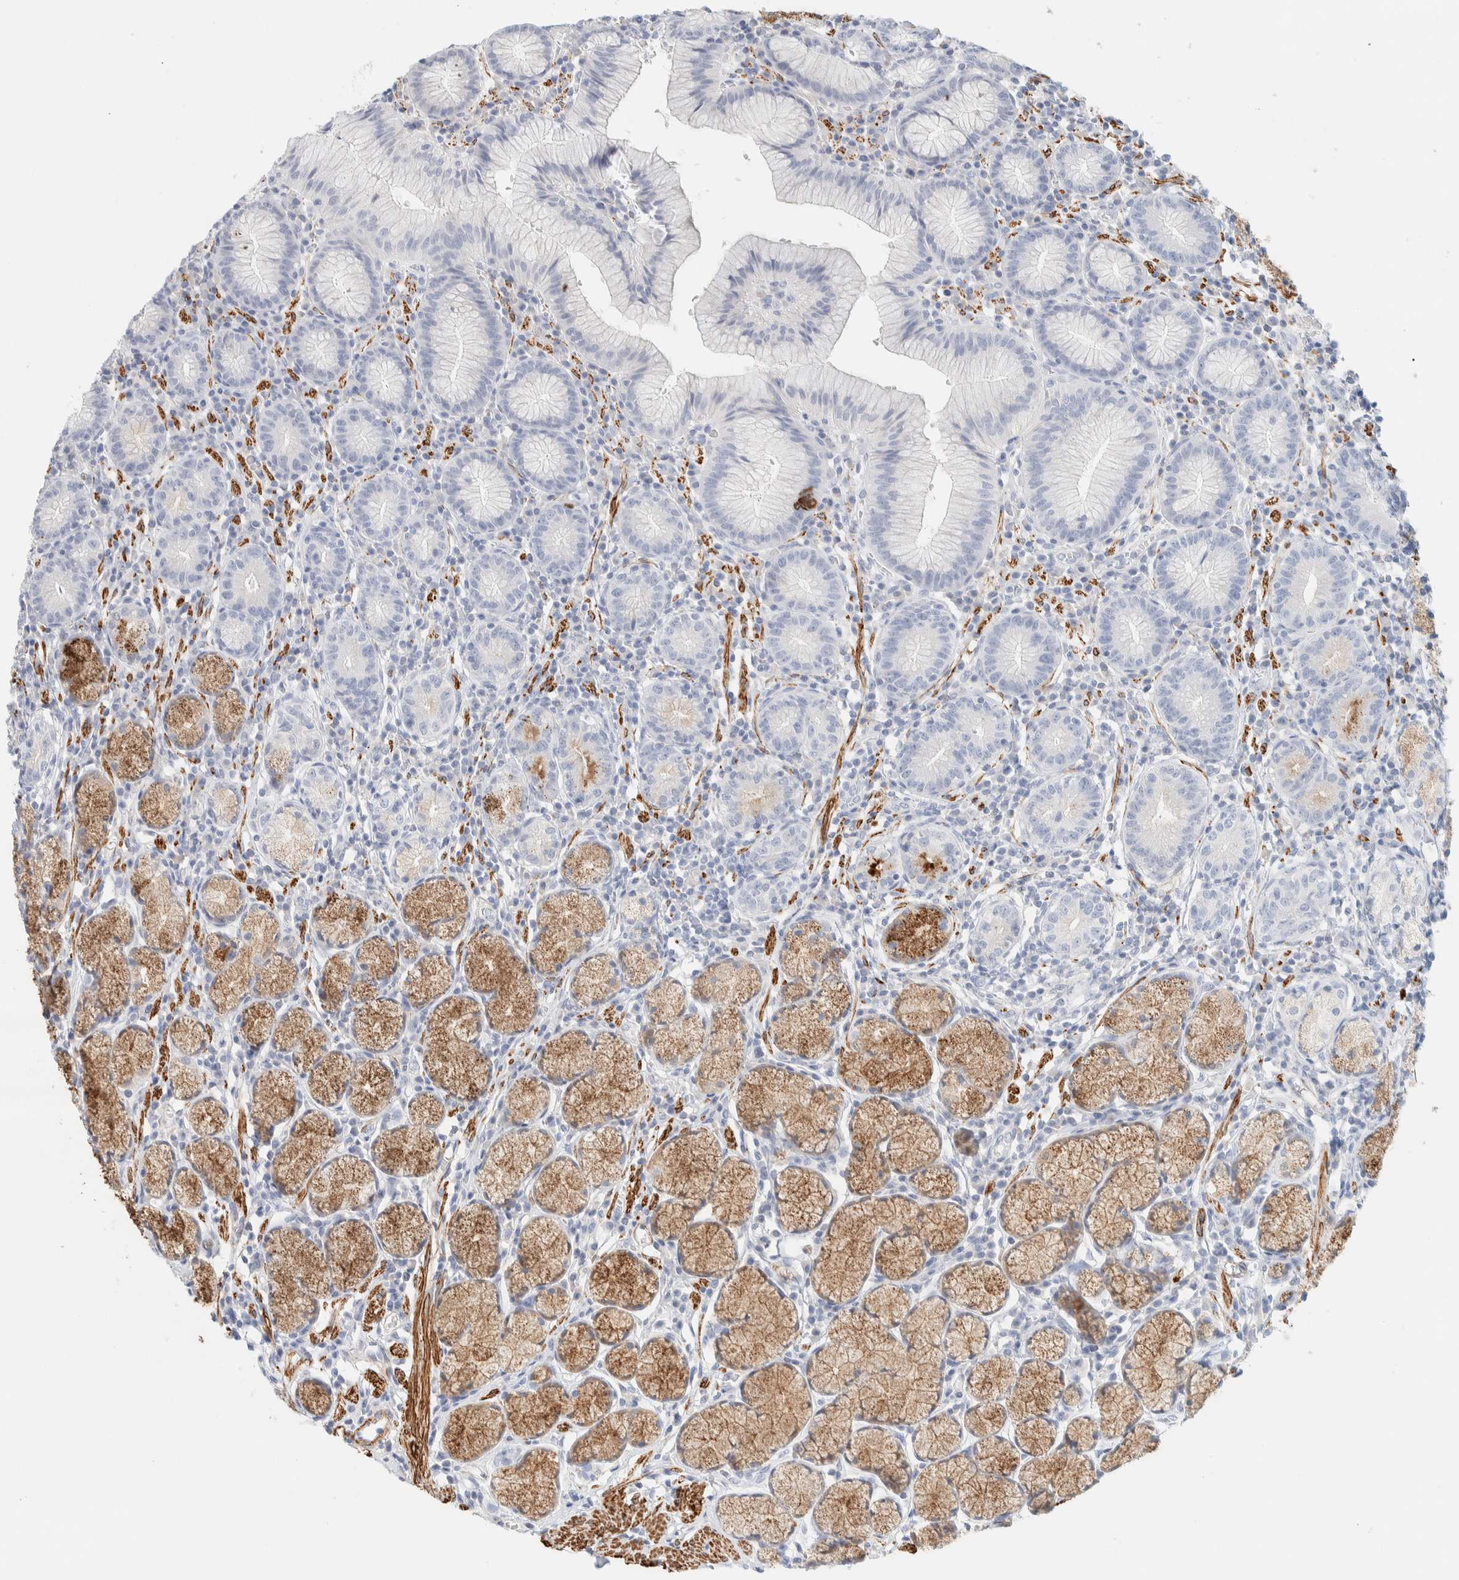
{"staining": {"intensity": "moderate", "quantity": "25%-75%", "location": "cytoplasmic/membranous"}, "tissue": "stomach", "cell_type": "Glandular cells", "image_type": "normal", "snomed": [{"axis": "morphology", "description": "Normal tissue, NOS"}, {"axis": "topography", "description": "Stomach"}], "caption": "Protein expression analysis of benign stomach shows moderate cytoplasmic/membranous positivity in approximately 25%-75% of glandular cells.", "gene": "AFMID", "patient": {"sex": "male", "age": 55}}